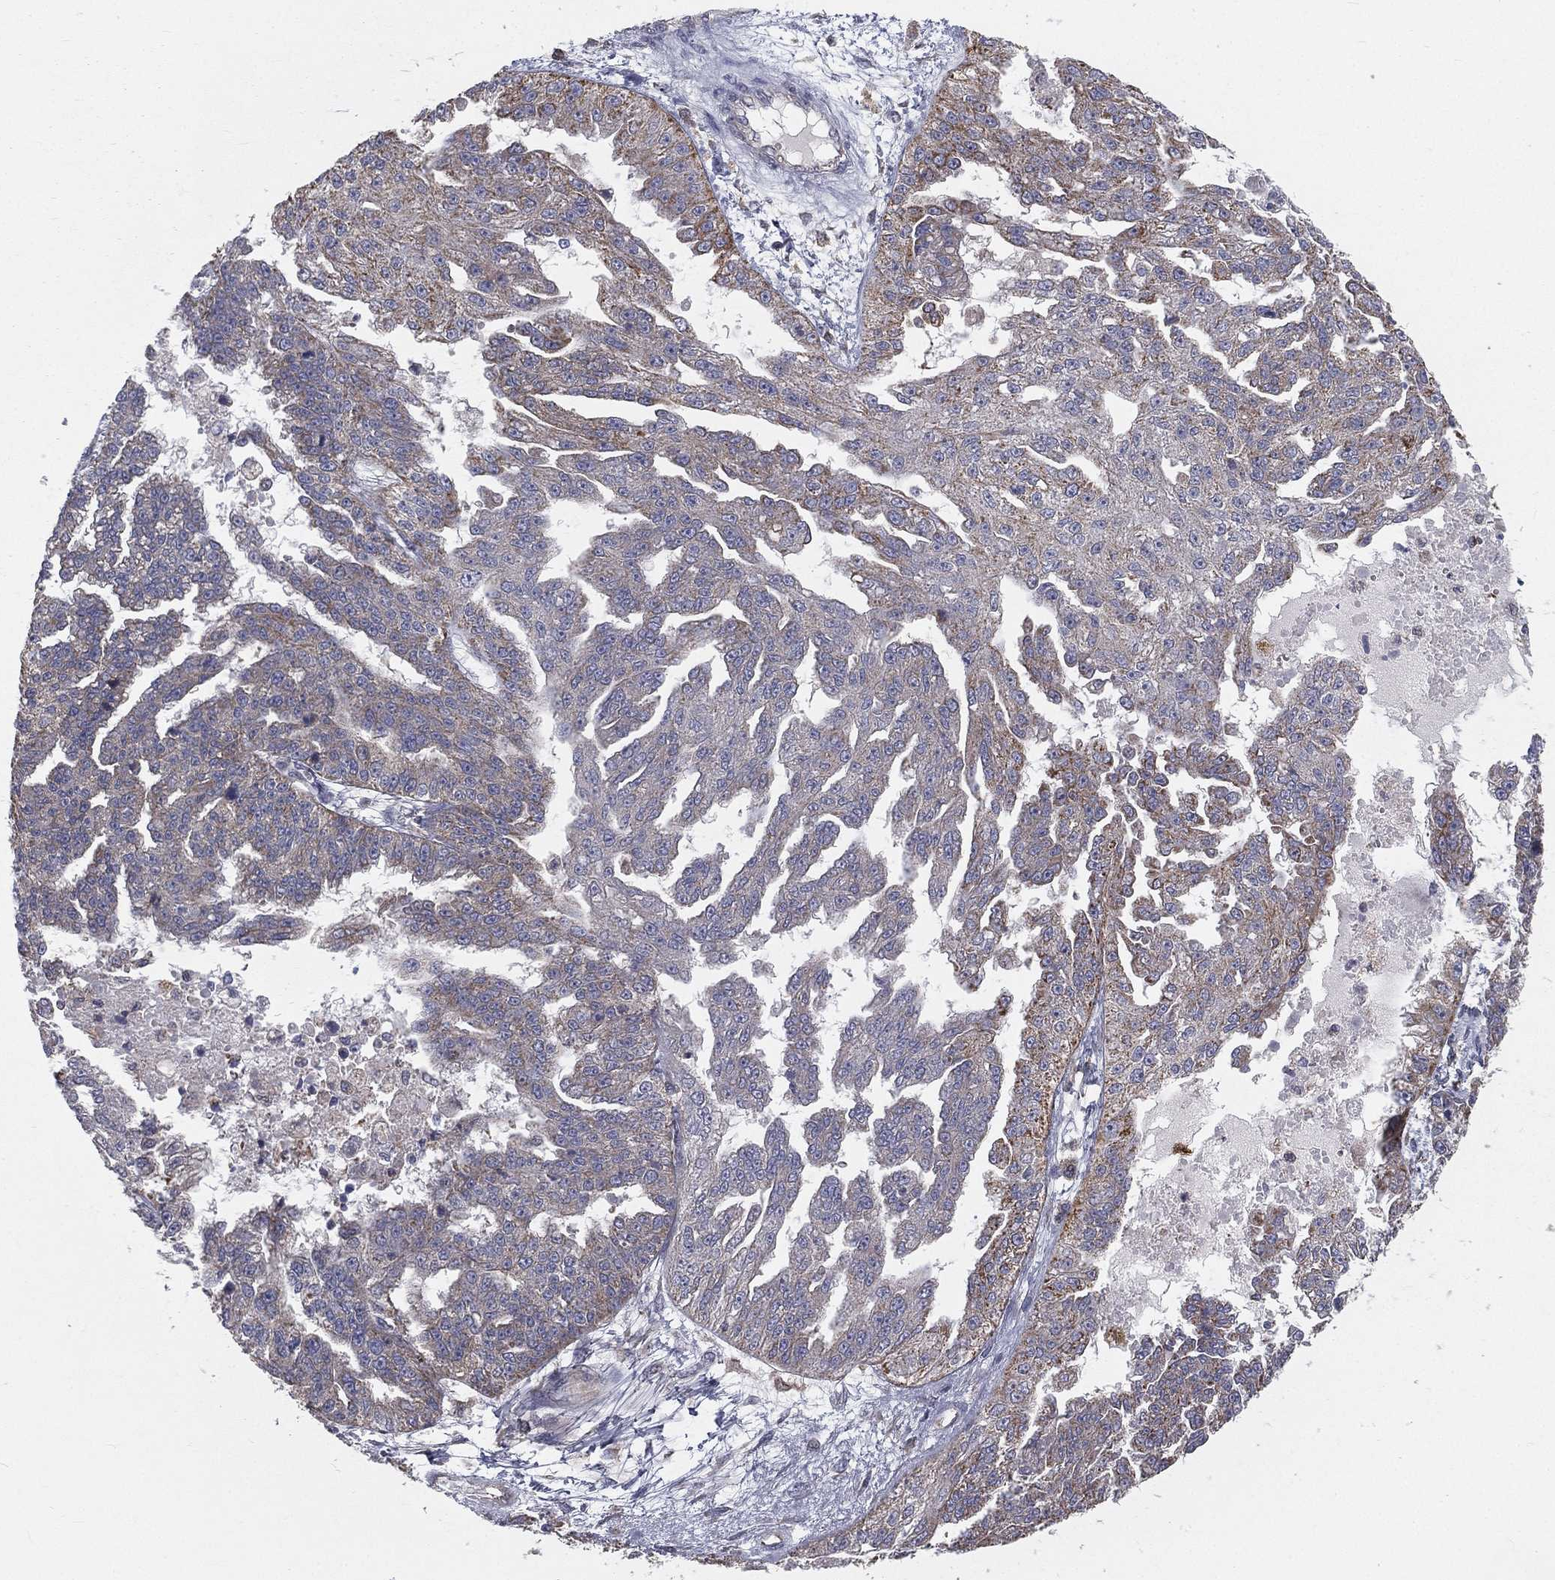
{"staining": {"intensity": "moderate", "quantity": "<25%", "location": "cytoplasmic/membranous"}, "tissue": "ovarian cancer", "cell_type": "Tumor cells", "image_type": "cancer", "snomed": [{"axis": "morphology", "description": "Cystadenocarcinoma, serous, NOS"}, {"axis": "topography", "description": "Ovary"}], "caption": "Human ovarian cancer stained with a brown dye exhibits moderate cytoplasmic/membranous positive staining in about <25% of tumor cells.", "gene": "HADH", "patient": {"sex": "female", "age": 58}}